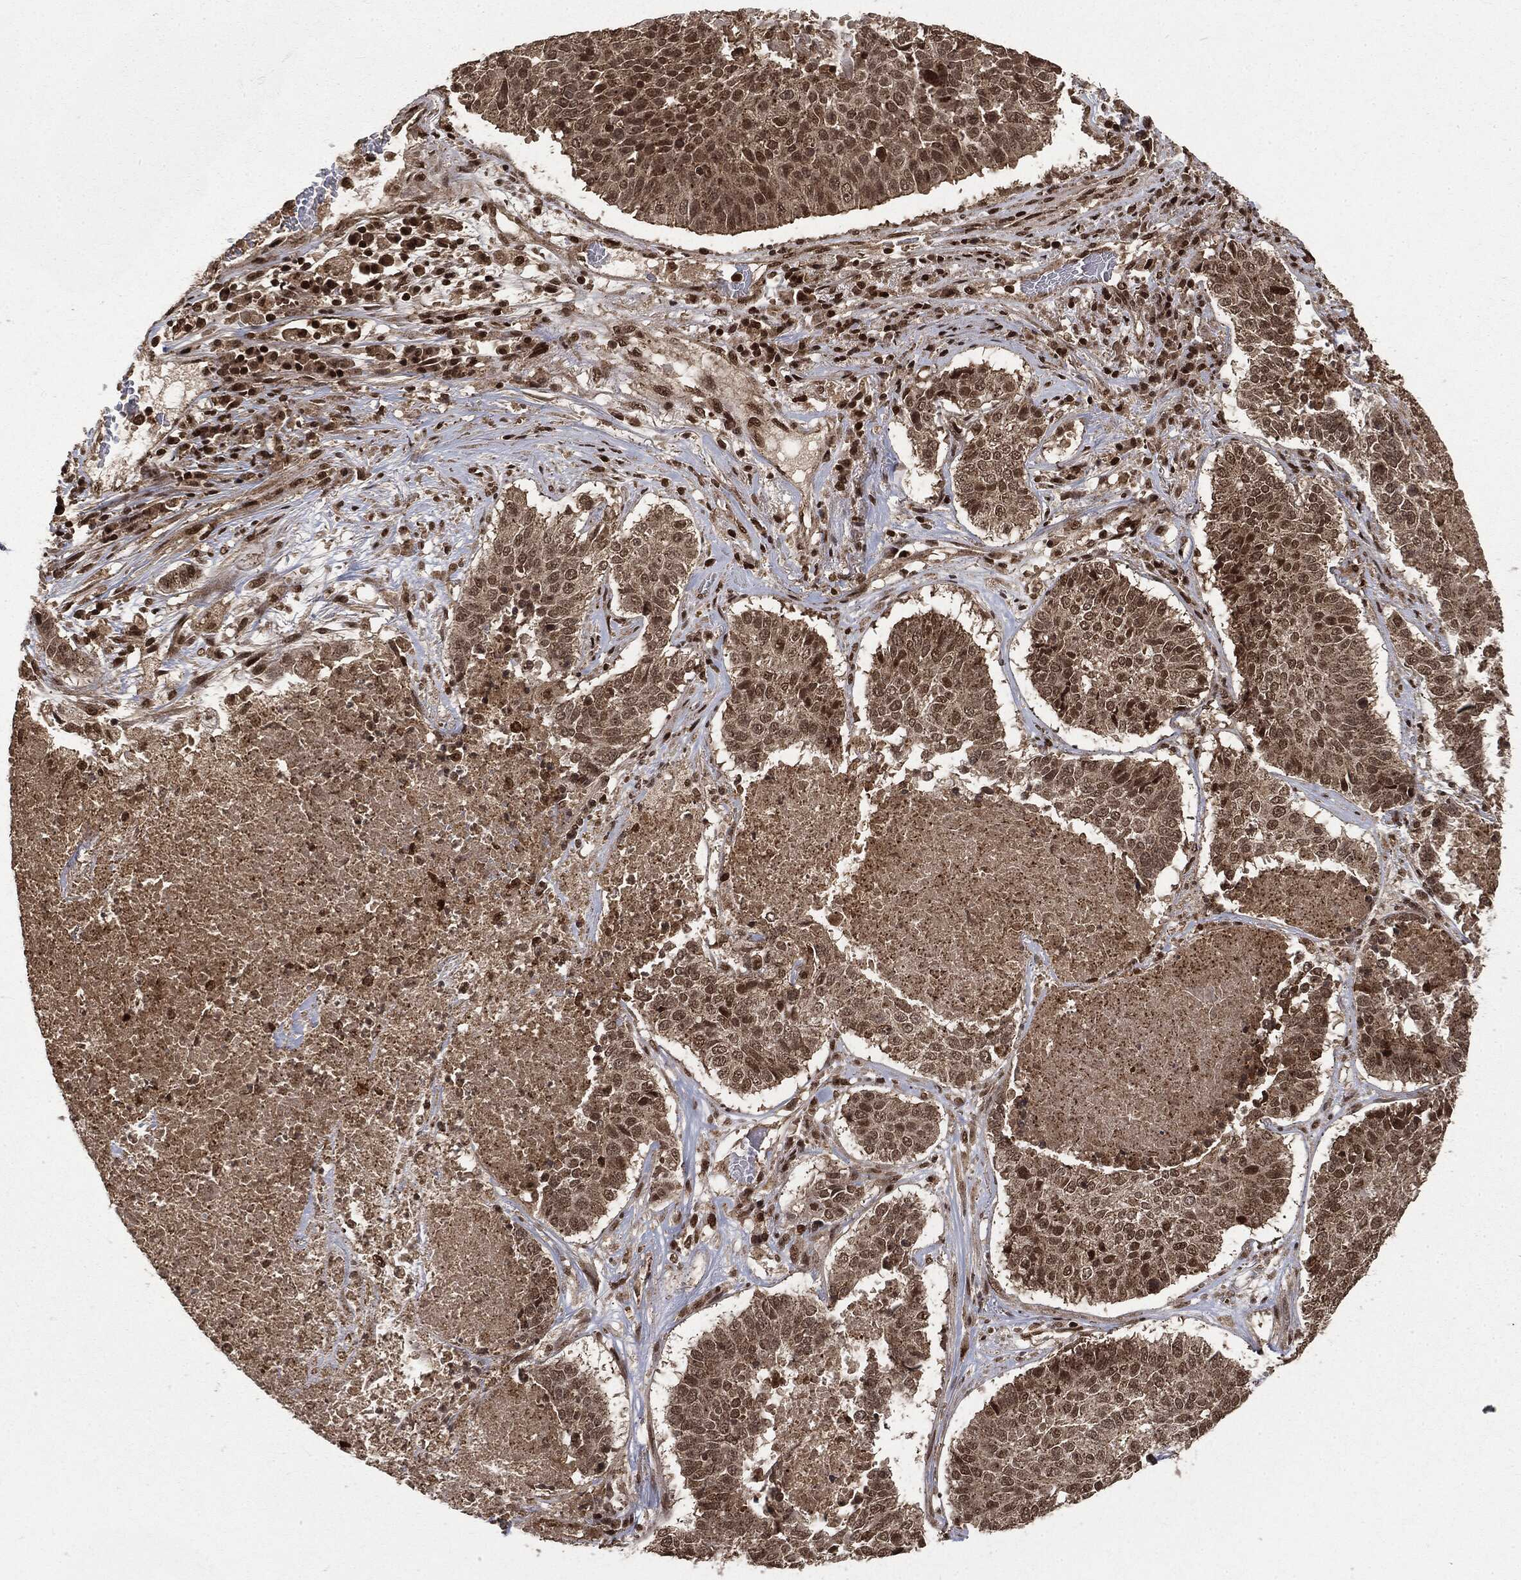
{"staining": {"intensity": "moderate", "quantity": "<25%", "location": "nuclear"}, "tissue": "lung cancer", "cell_type": "Tumor cells", "image_type": "cancer", "snomed": [{"axis": "morphology", "description": "Squamous cell carcinoma, NOS"}, {"axis": "topography", "description": "Lung"}], "caption": "An immunohistochemistry micrograph of tumor tissue is shown. Protein staining in brown highlights moderate nuclear positivity in lung cancer within tumor cells.", "gene": "CTDP1", "patient": {"sex": "male", "age": 64}}